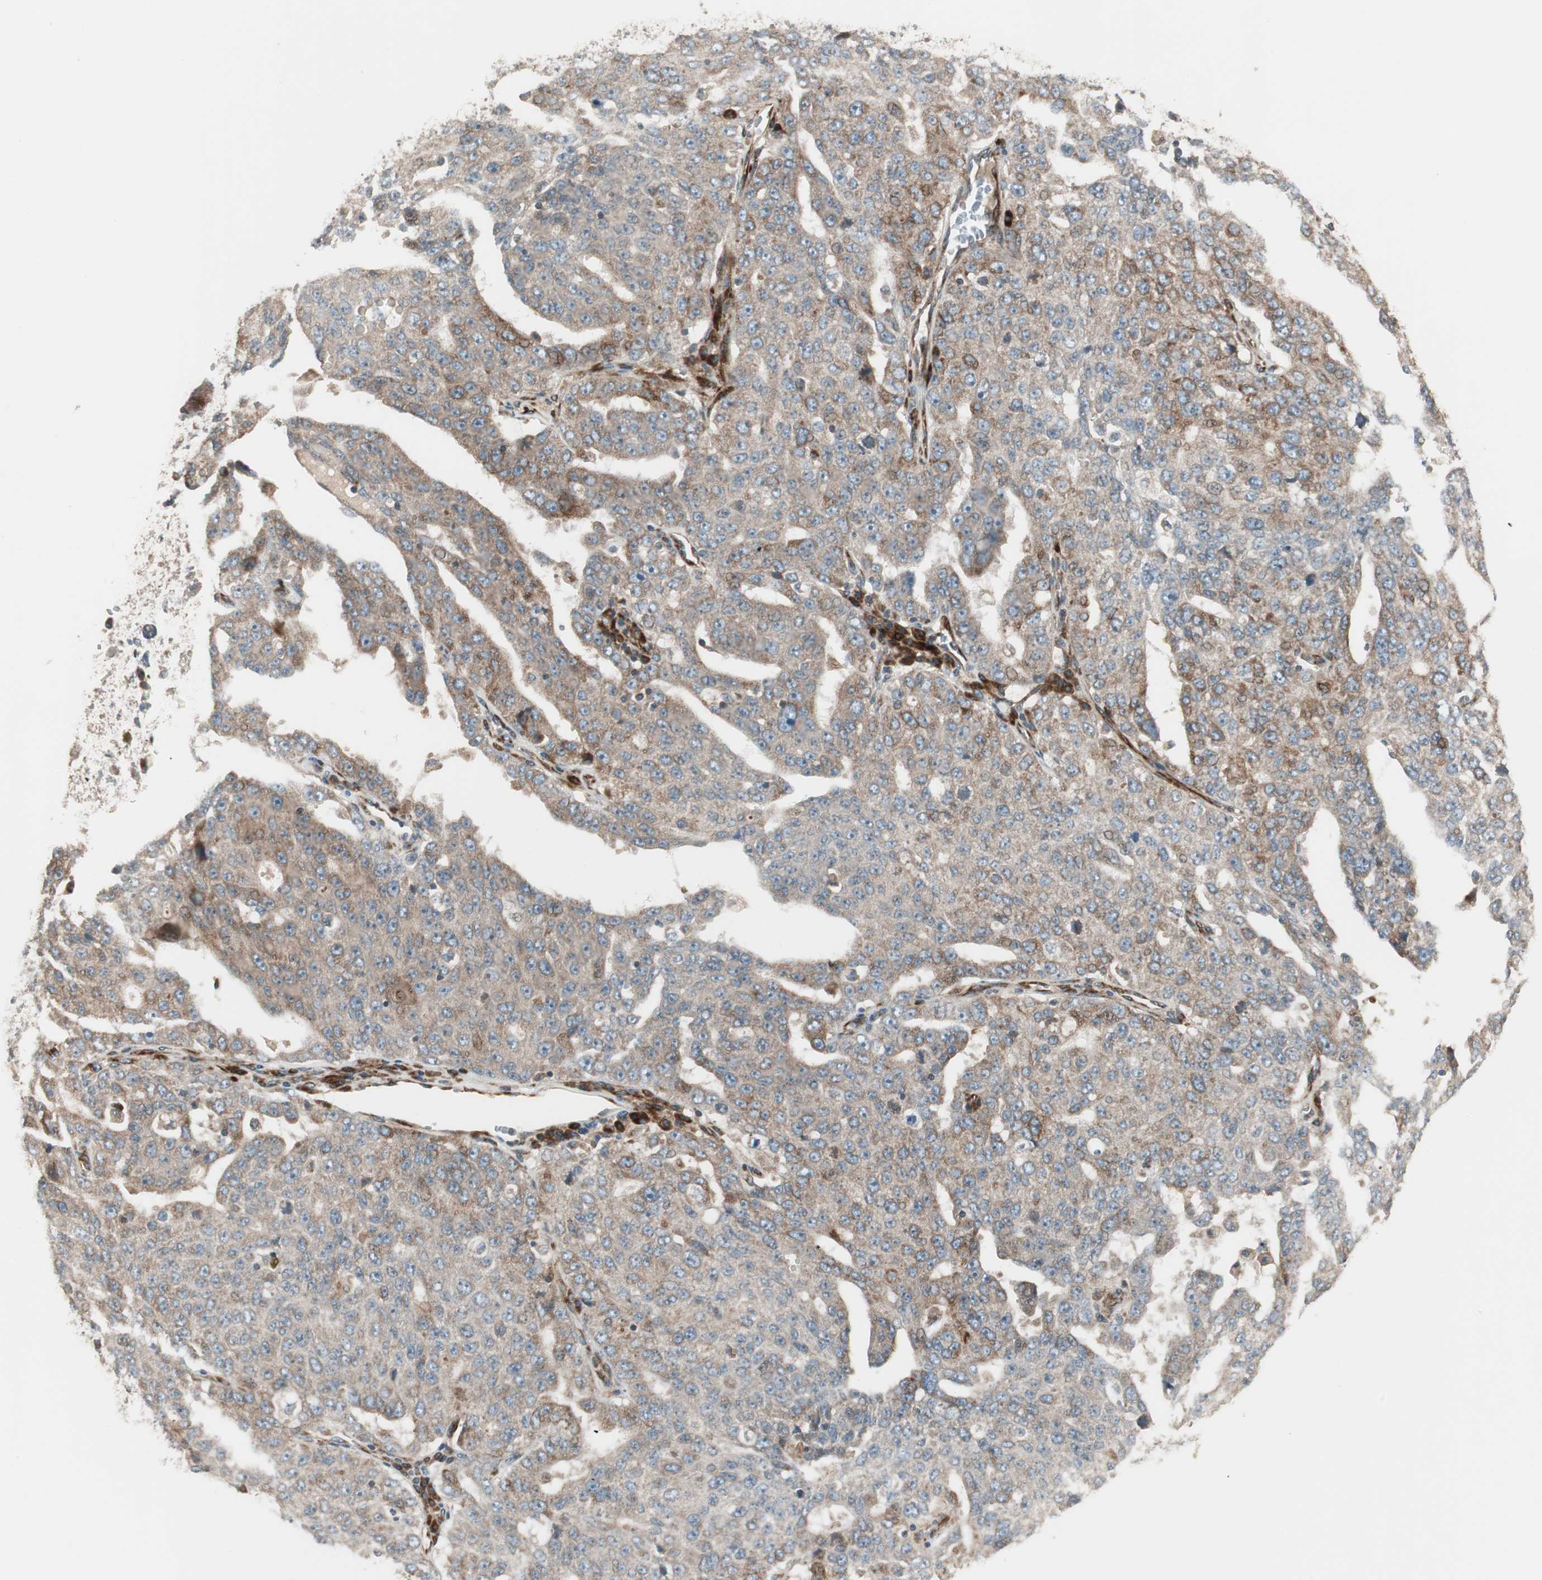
{"staining": {"intensity": "weak", "quantity": ">75%", "location": "cytoplasmic/membranous"}, "tissue": "ovarian cancer", "cell_type": "Tumor cells", "image_type": "cancer", "snomed": [{"axis": "morphology", "description": "Carcinoma, endometroid"}, {"axis": "topography", "description": "Ovary"}], "caption": "Brown immunohistochemical staining in ovarian endometroid carcinoma displays weak cytoplasmic/membranous positivity in about >75% of tumor cells. (Brightfield microscopy of DAB IHC at high magnification).", "gene": "PPP2R5E", "patient": {"sex": "female", "age": 62}}